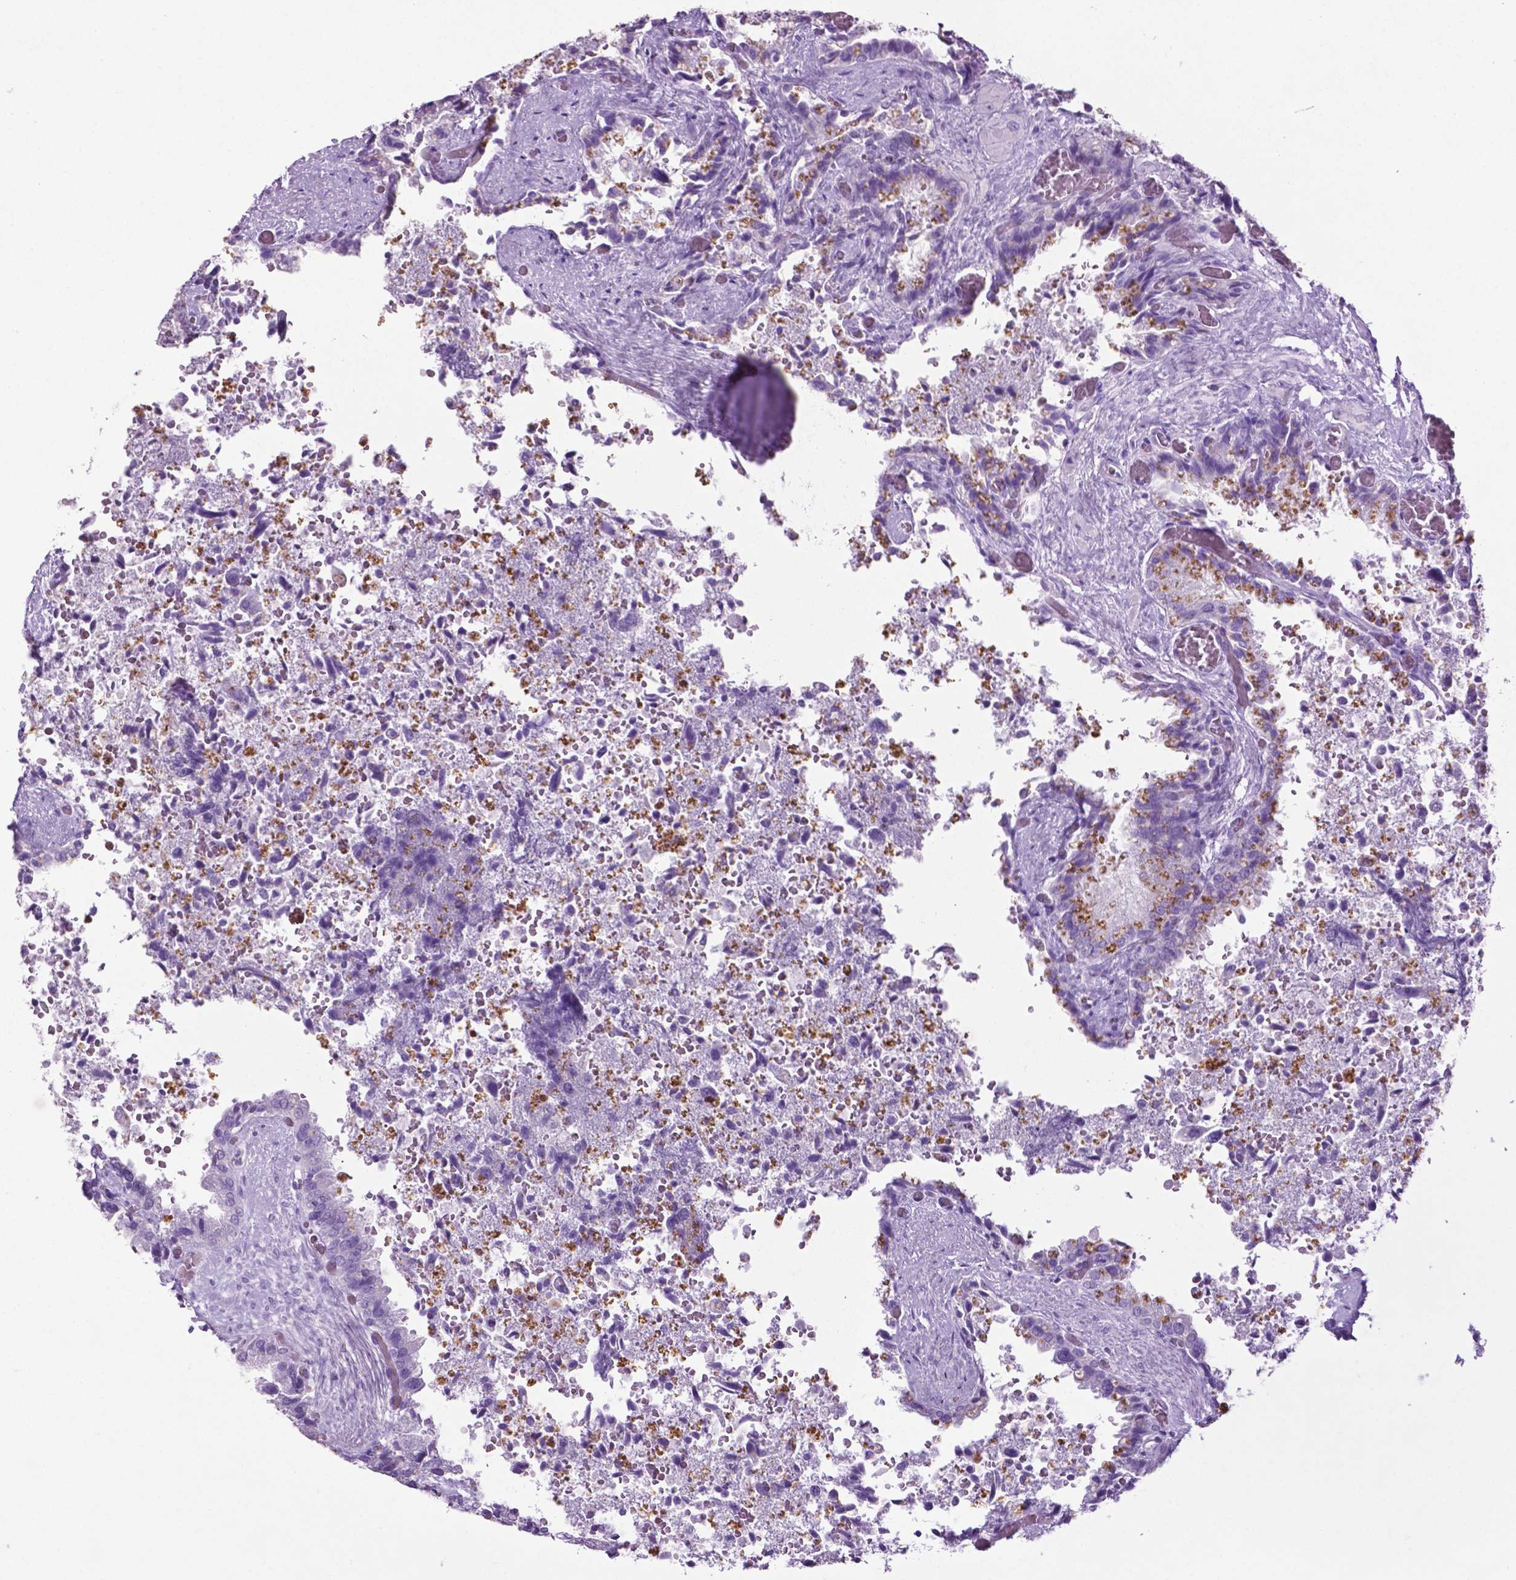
{"staining": {"intensity": "negative", "quantity": "none", "location": "none"}, "tissue": "seminal vesicle", "cell_type": "Glandular cells", "image_type": "normal", "snomed": [{"axis": "morphology", "description": "Normal tissue, NOS"}, {"axis": "topography", "description": "Seminal veicle"}], "caption": "This is an immunohistochemistry photomicrograph of normal seminal vesicle. There is no positivity in glandular cells.", "gene": "PHGR1", "patient": {"sex": "male", "age": 57}}